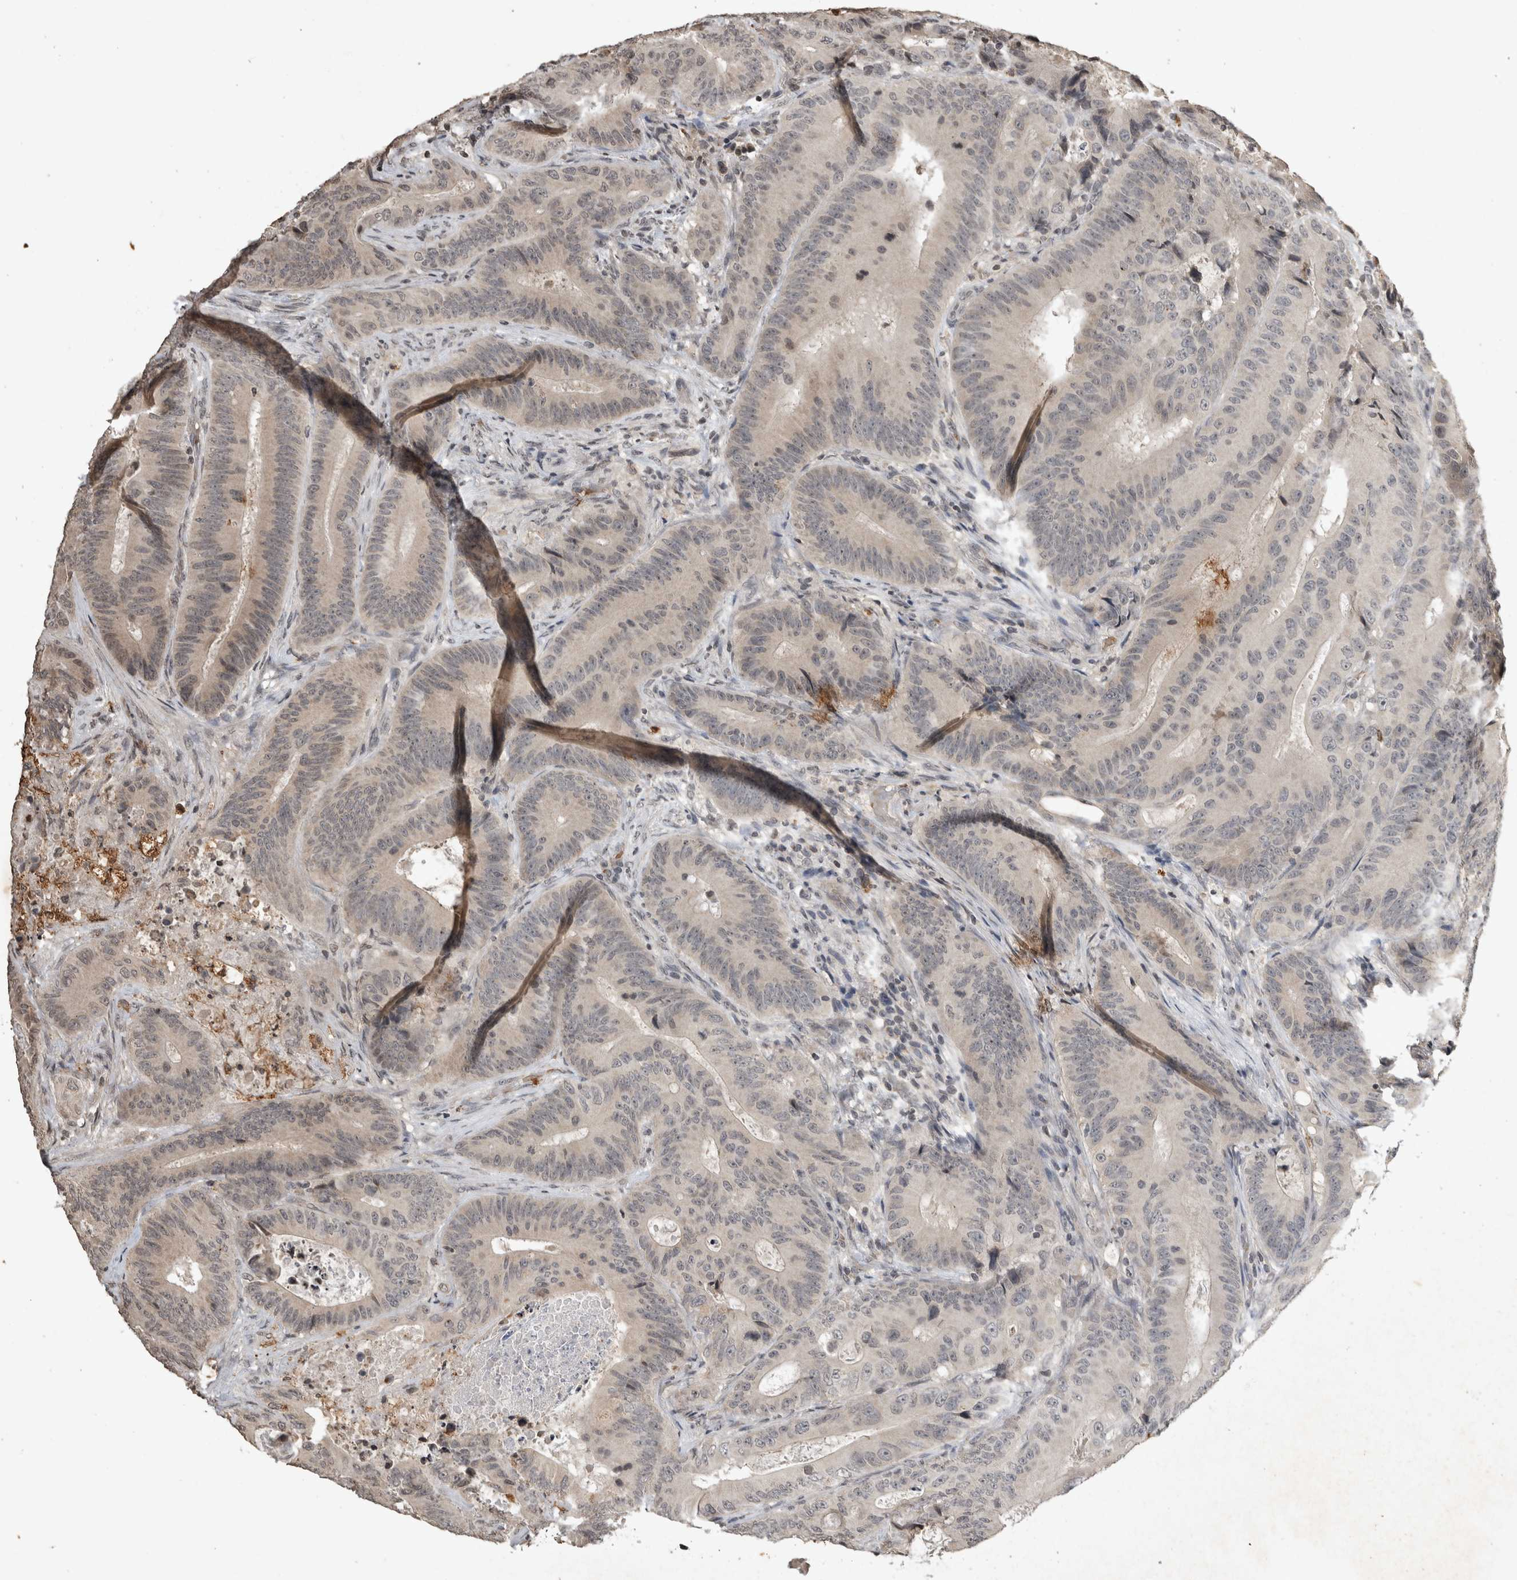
{"staining": {"intensity": "negative", "quantity": "none", "location": "none"}, "tissue": "colorectal cancer", "cell_type": "Tumor cells", "image_type": "cancer", "snomed": [{"axis": "morphology", "description": "Adenocarcinoma, NOS"}, {"axis": "topography", "description": "Colon"}], "caption": "DAB immunohistochemical staining of colorectal cancer (adenocarcinoma) demonstrates no significant expression in tumor cells.", "gene": "HRK", "patient": {"sex": "male", "age": 83}}